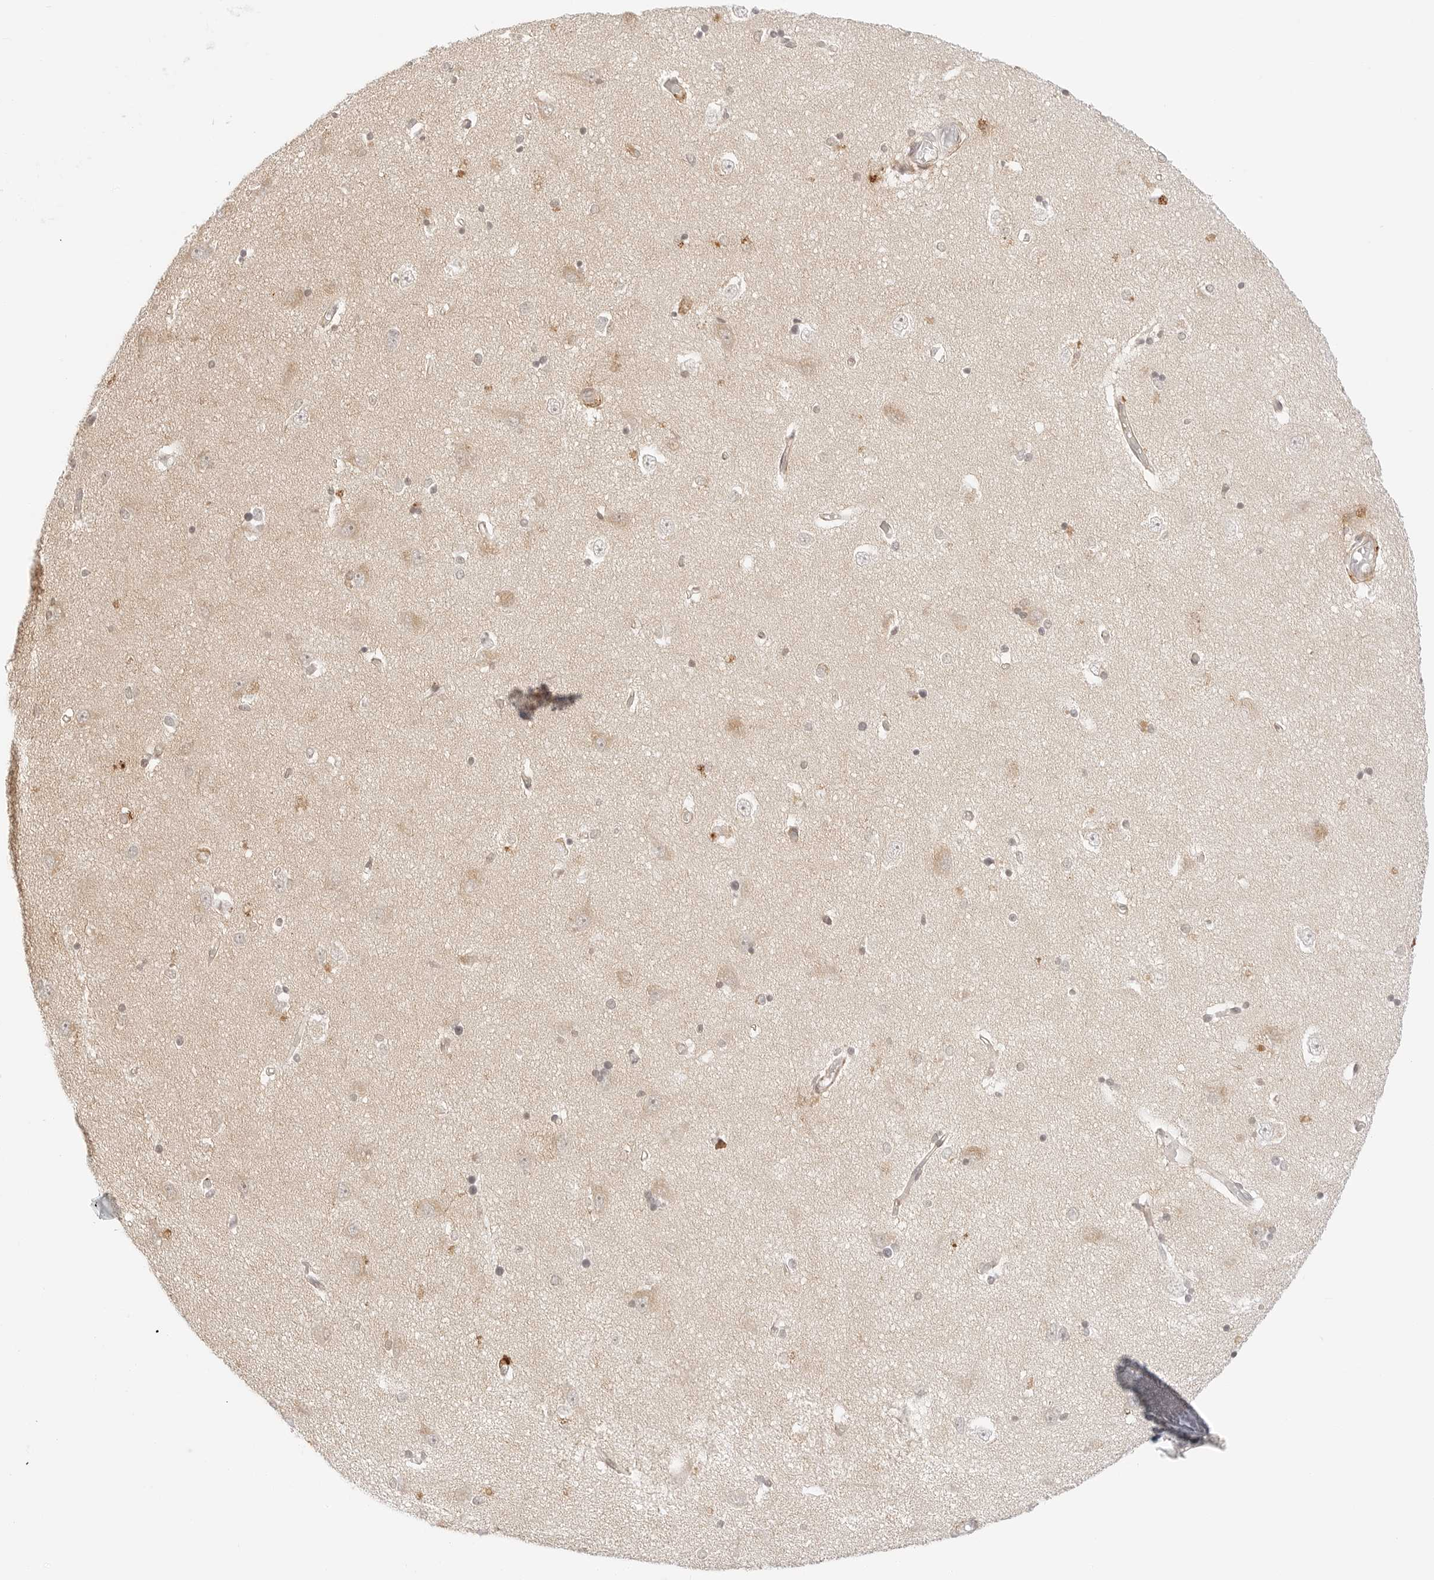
{"staining": {"intensity": "moderate", "quantity": "<25%", "location": "cytoplasmic/membranous"}, "tissue": "hippocampus", "cell_type": "Glial cells", "image_type": "normal", "snomed": [{"axis": "morphology", "description": "Normal tissue, NOS"}, {"axis": "topography", "description": "Hippocampus"}], "caption": "High-magnification brightfield microscopy of normal hippocampus stained with DAB (brown) and counterstained with hematoxylin (blue). glial cells exhibit moderate cytoplasmic/membranous expression is appreciated in about<25% of cells.", "gene": "GNAS", "patient": {"sex": "male", "age": 45}}